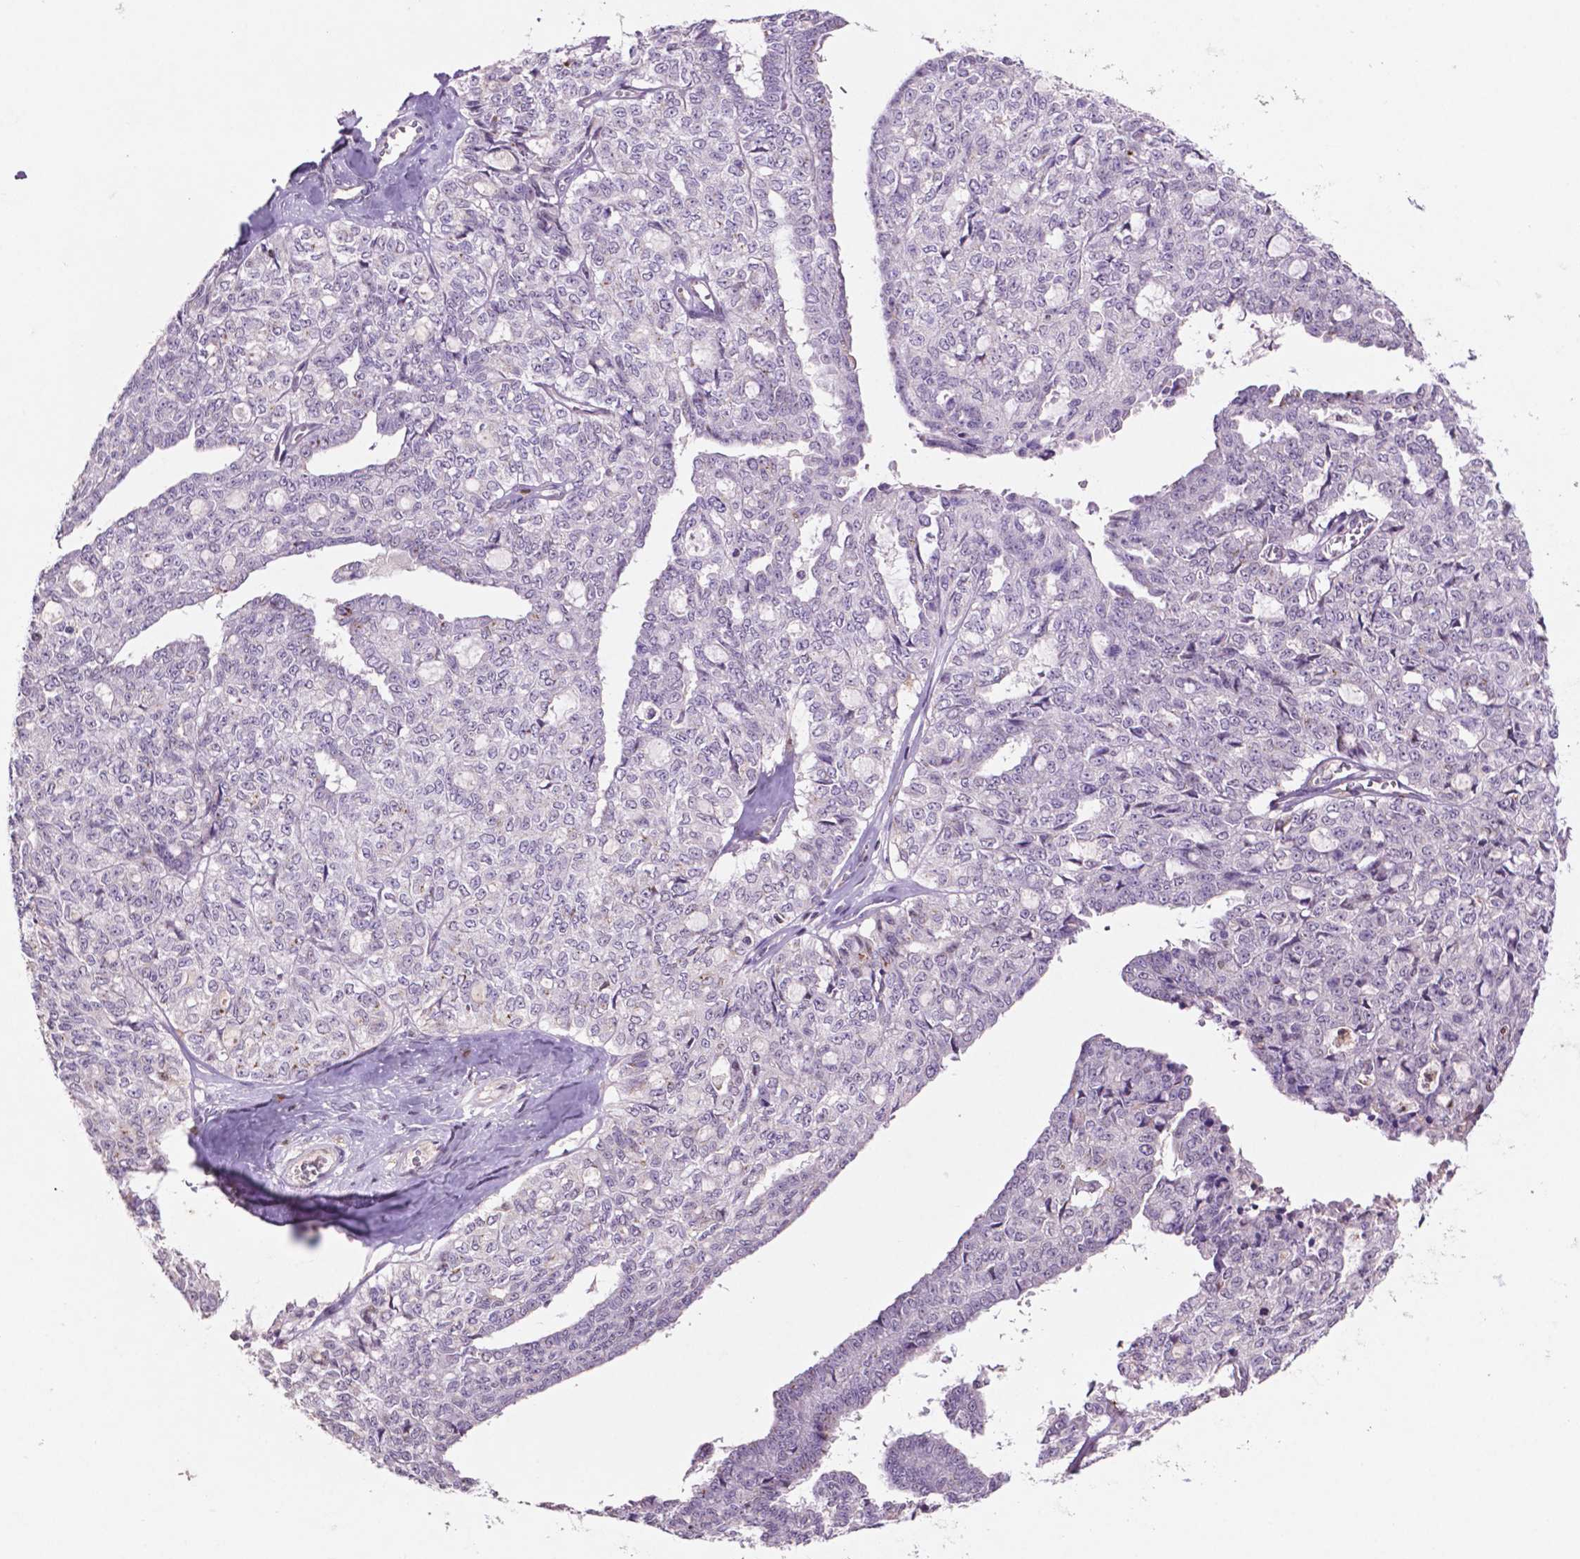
{"staining": {"intensity": "negative", "quantity": "none", "location": "none"}, "tissue": "ovarian cancer", "cell_type": "Tumor cells", "image_type": "cancer", "snomed": [{"axis": "morphology", "description": "Cystadenocarcinoma, serous, NOS"}, {"axis": "topography", "description": "Ovary"}], "caption": "The photomicrograph demonstrates no staining of tumor cells in serous cystadenocarcinoma (ovarian).", "gene": "GLRX", "patient": {"sex": "female", "age": 71}}